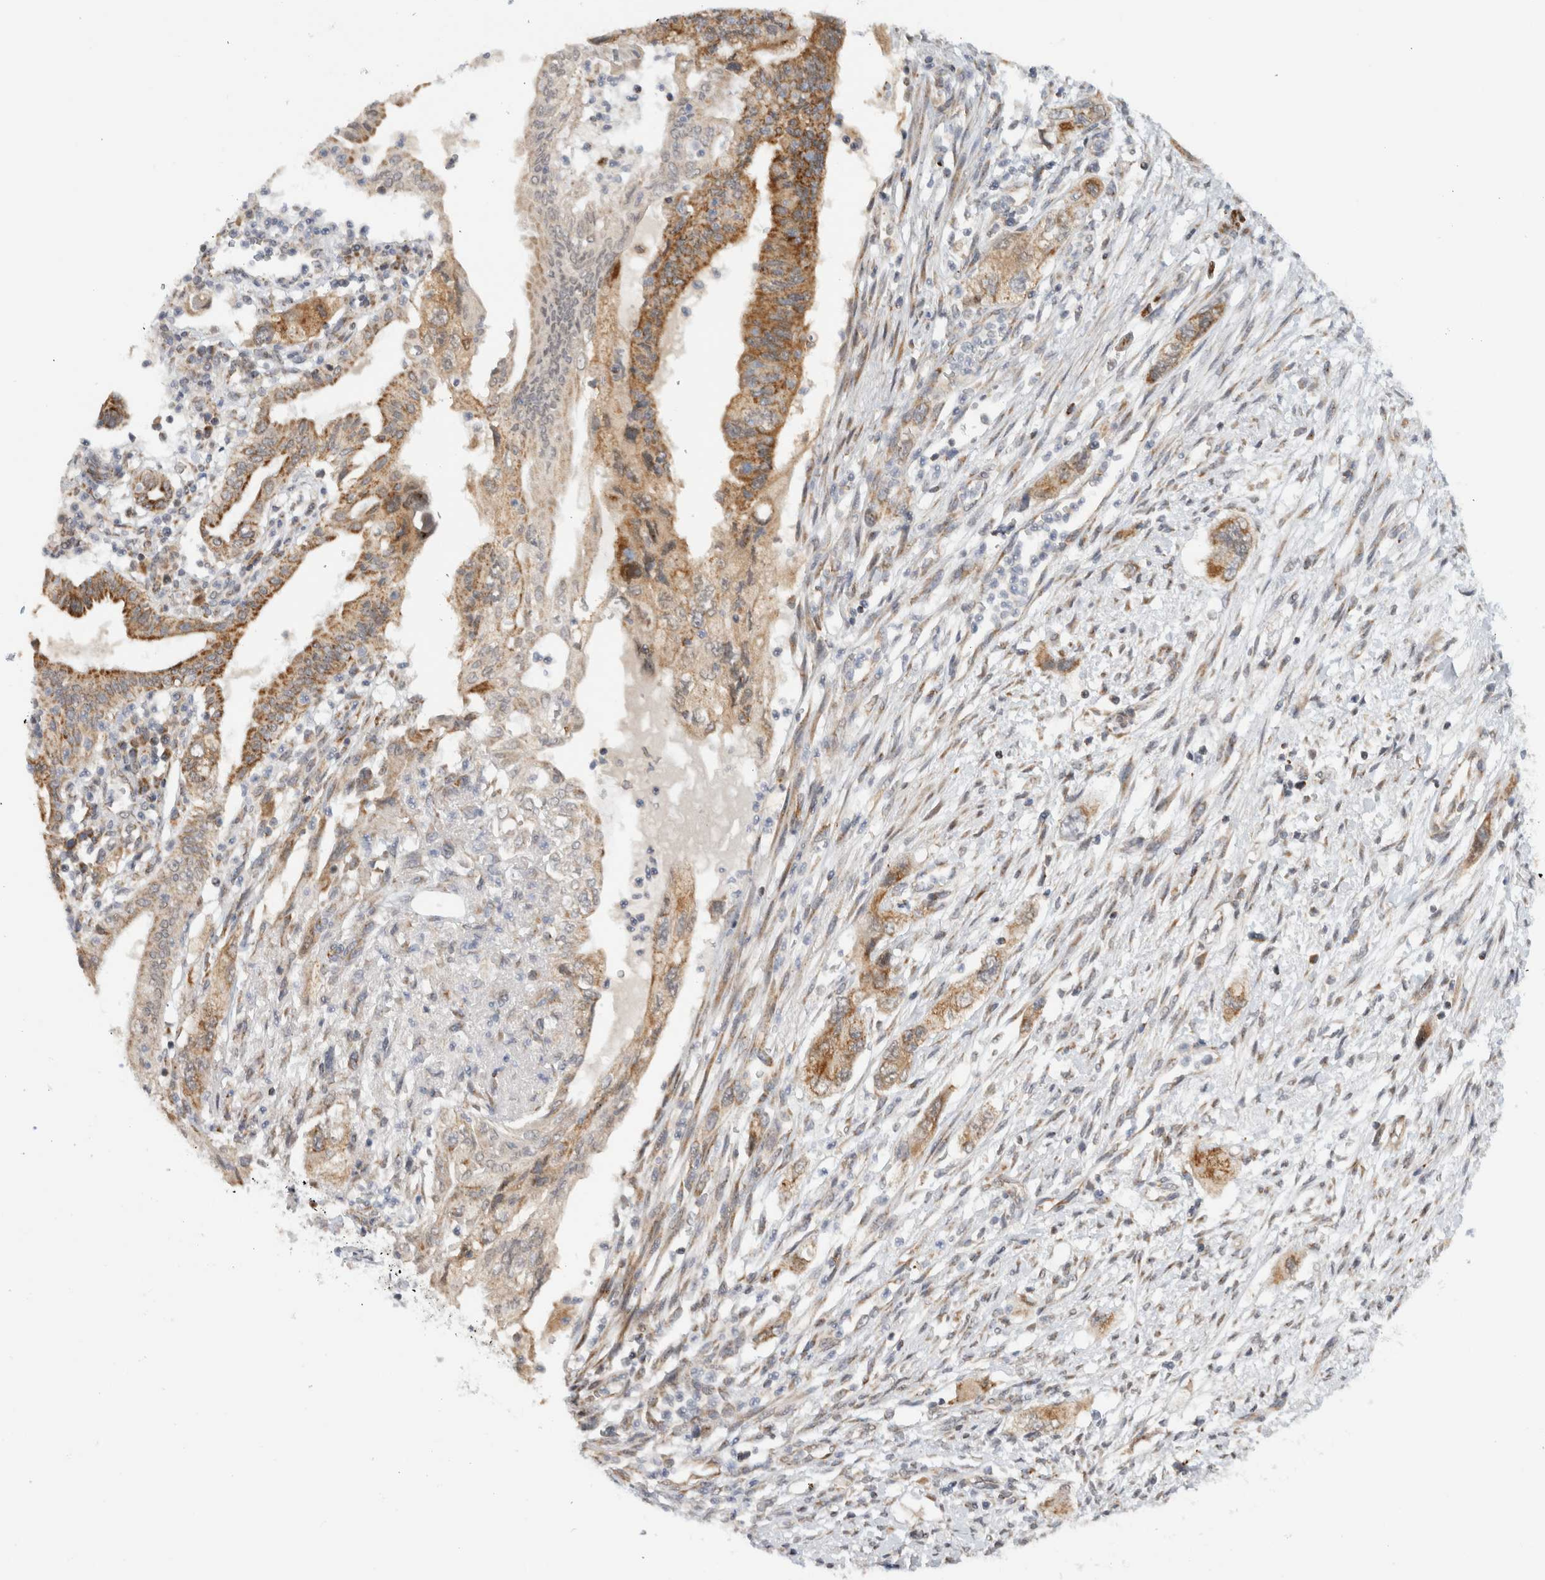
{"staining": {"intensity": "moderate", "quantity": ">75%", "location": "cytoplasmic/membranous"}, "tissue": "pancreatic cancer", "cell_type": "Tumor cells", "image_type": "cancer", "snomed": [{"axis": "morphology", "description": "Adenocarcinoma, NOS"}, {"axis": "topography", "description": "Pancreas"}], "caption": "Immunohistochemical staining of human adenocarcinoma (pancreatic) reveals medium levels of moderate cytoplasmic/membranous expression in approximately >75% of tumor cells. (Stains: DAB in brown, nuclei in blue, Microscopy: brightfield microscopy at high magnification).", "gene": "CMC2", "patient": {"sex": "female", "age": 73}}